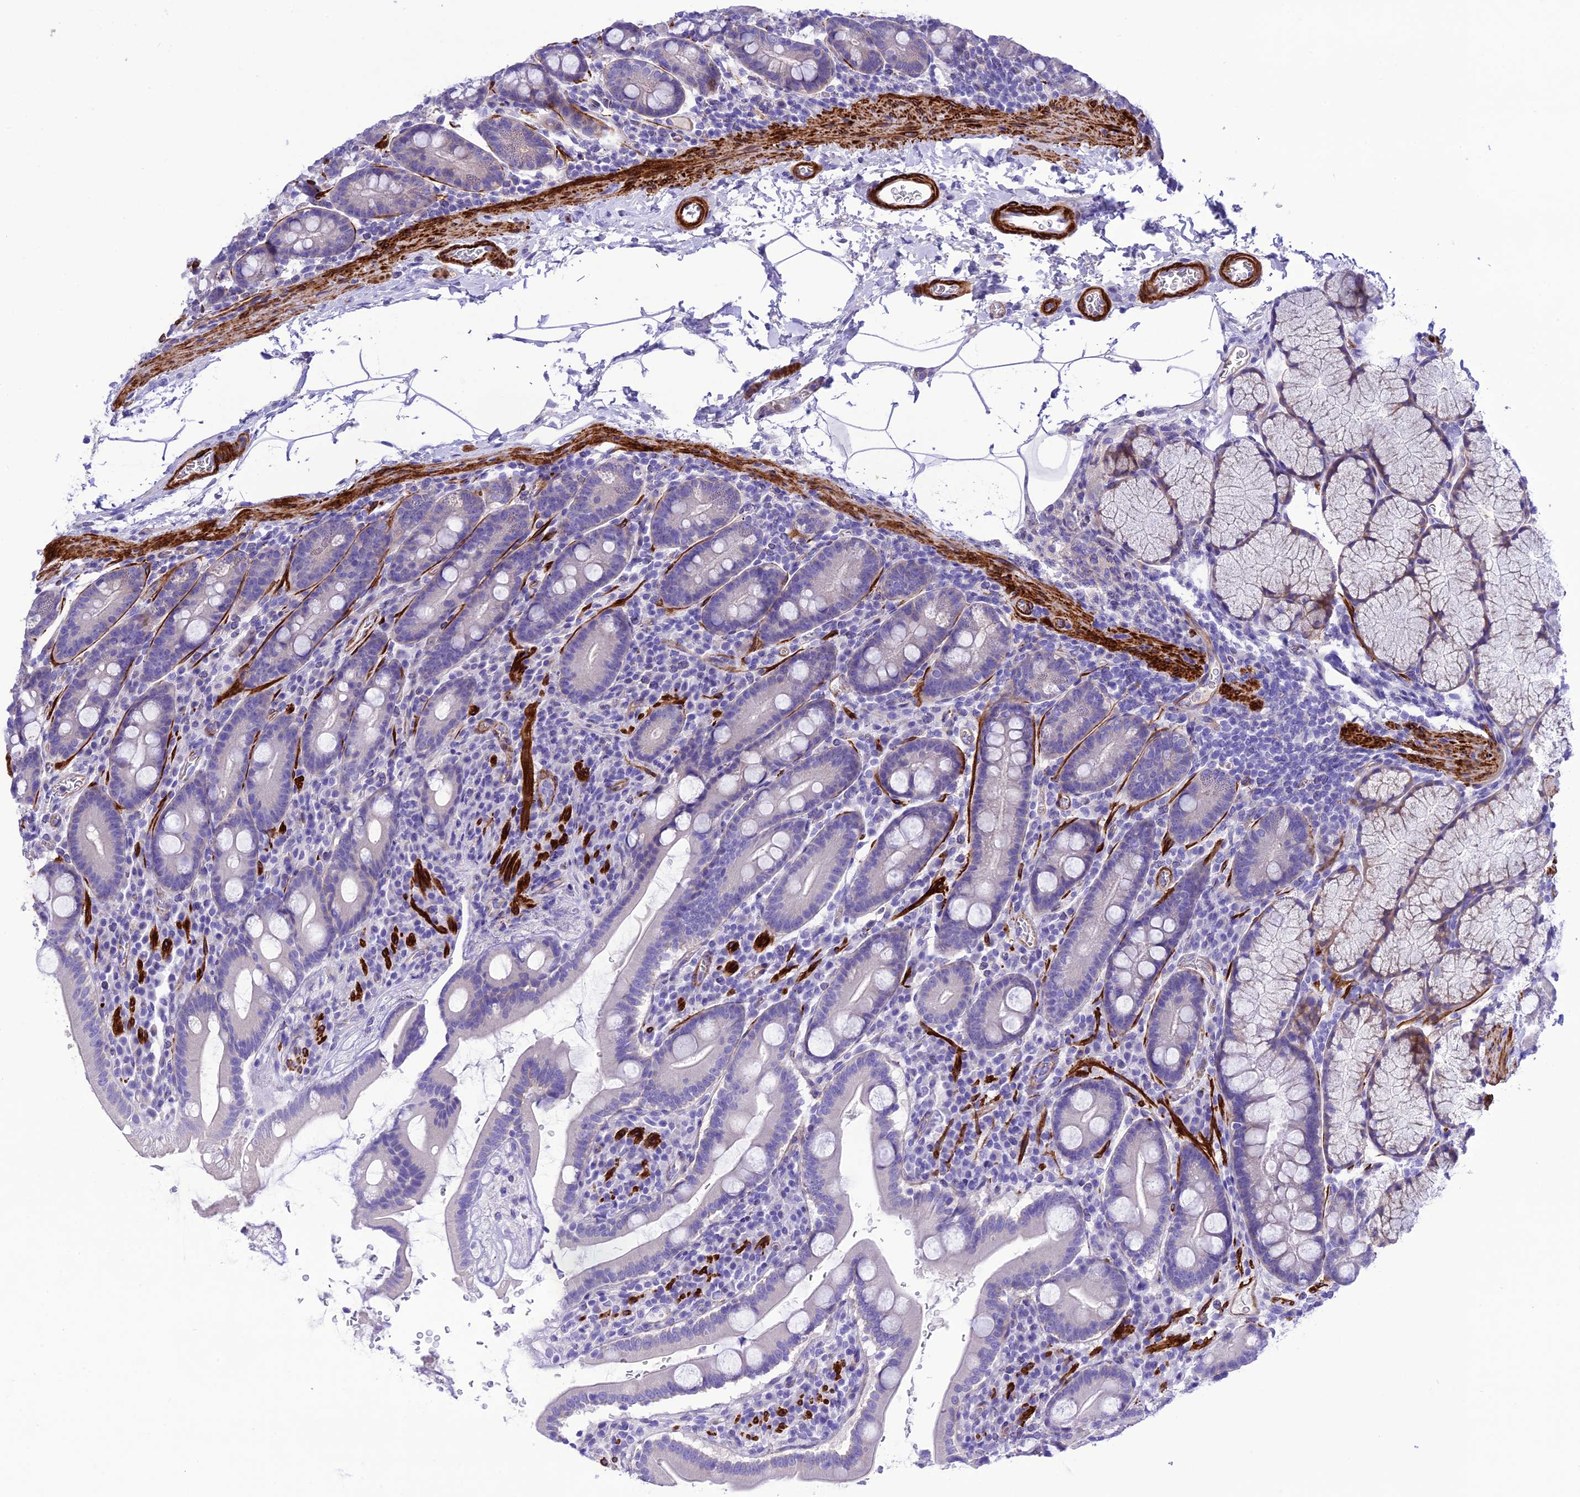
{"staining": {"intensity": "negative", "quantity": "none", "location": "none"}, "tissue": "duodenum", "cell_type": "Glandular cells", "image_type": "normal", "snomed": [{"axis": "morphology", "description": "Normal tissue, NOS"}, {"axis": "topography", "description": "Duodenum"}], "caption": "The immunohistochemistry (IHC) histopathology image has no significant positivity in glandular cells of duodenum. (Brightfield microscopy of DAB (3,3'-diaminobenzidine) IHC at high magnification).", "gene": "FRA10AC1", "patient": {"sex": "male", "age": 35}}